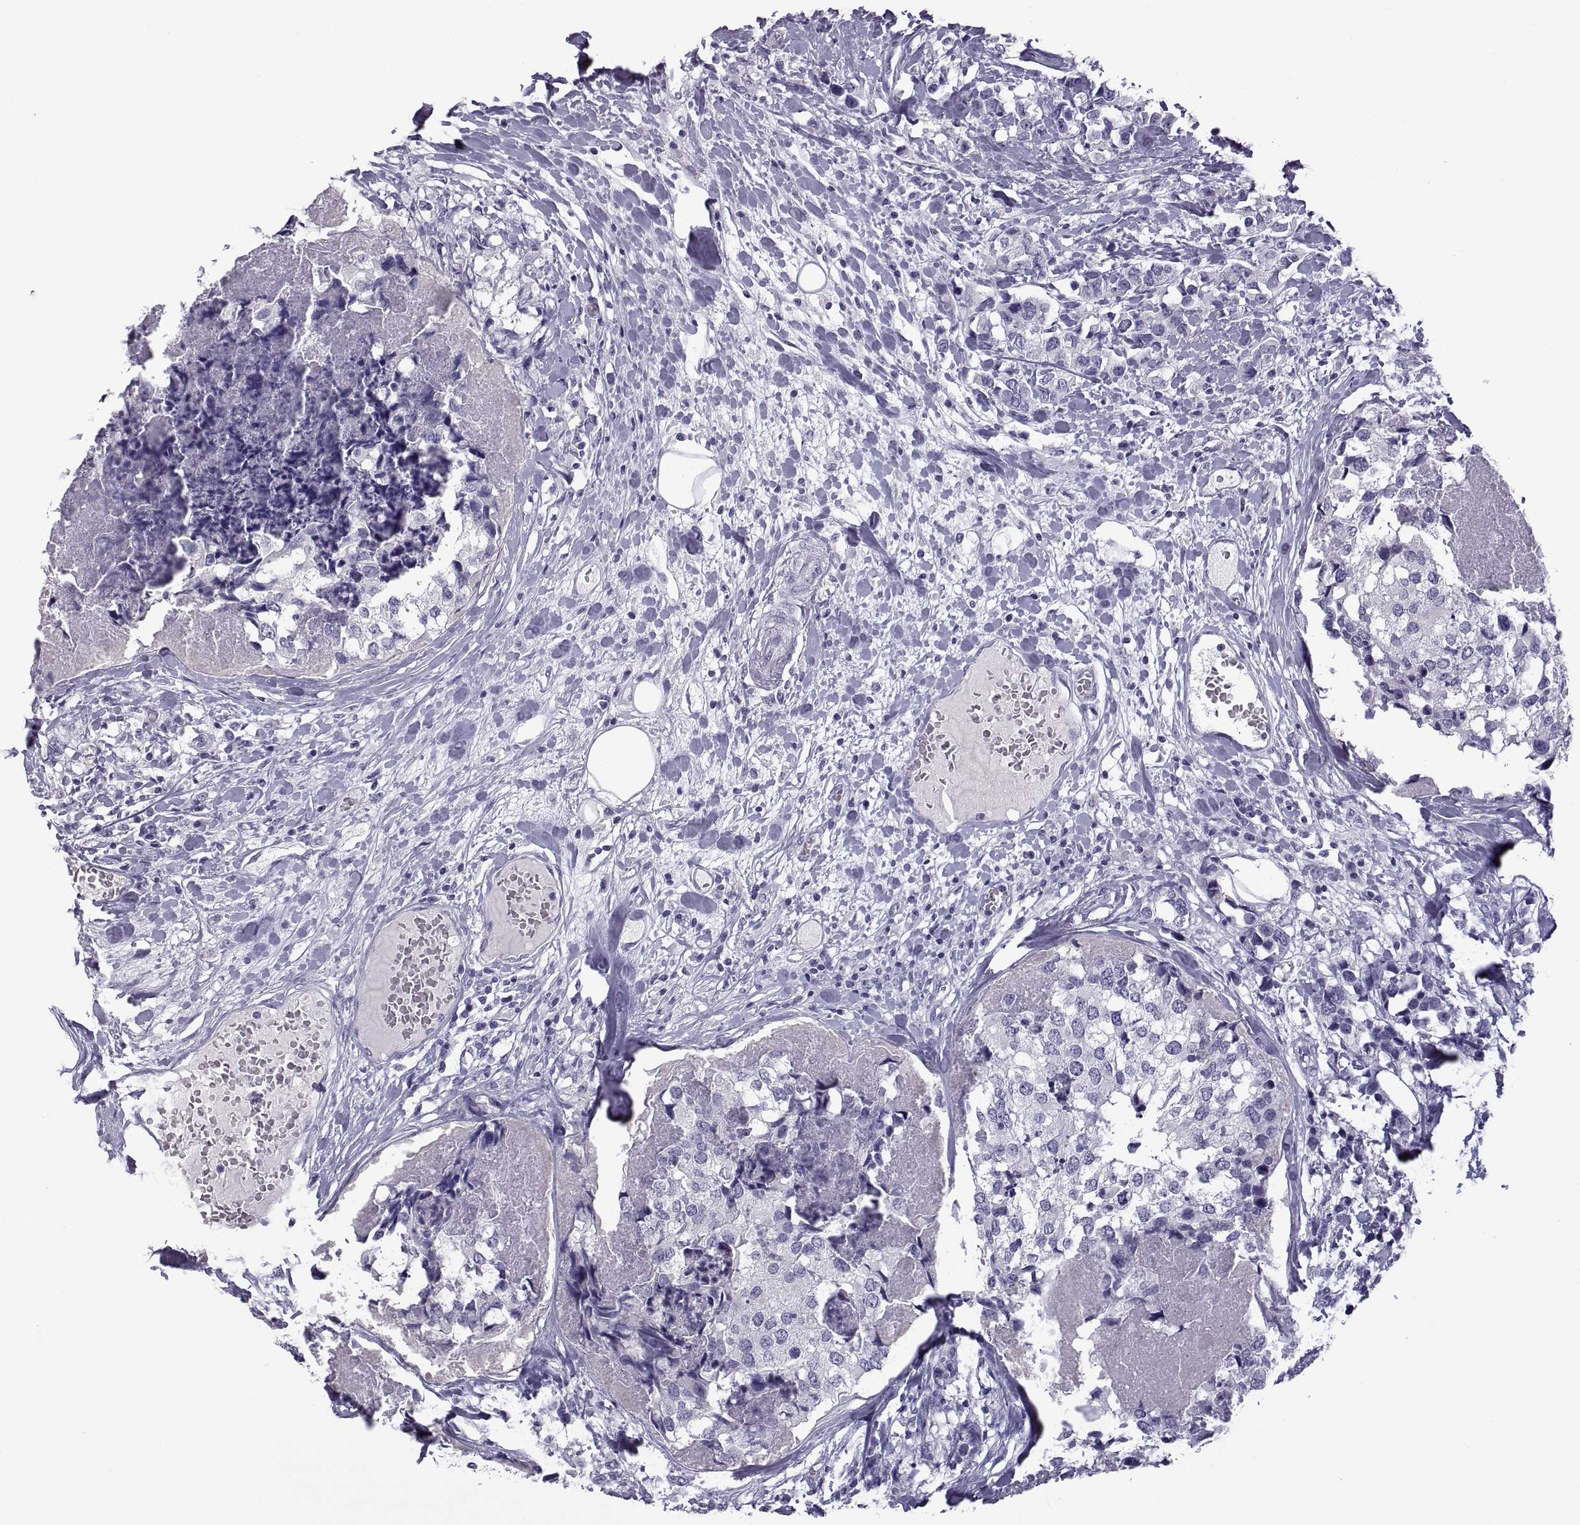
{"staining": {"intensity": "negative", "quantity": "none", "location": "none"}, "tissue": "breast cancer", "cell_type": "Tumor cells", "image_type": "cancer", "snomed": [{"axis": "morphology", "description": "Lobular carcinoma"}, {"axis": "topography", "description": "Breast"}], "caption": "A high-resolution image shows immunohistochemistry (IHC) staining of breast lobular carcinoma, which demonstrates no significant staining in tumor cells. The staining is performed using DAB (3,3'-diaminobenzidine) brown chromogen with nuclei counter-stained in using hematoxylin.", "gene": "RDM1", "patient": {"sex": "female", "age": 59}}